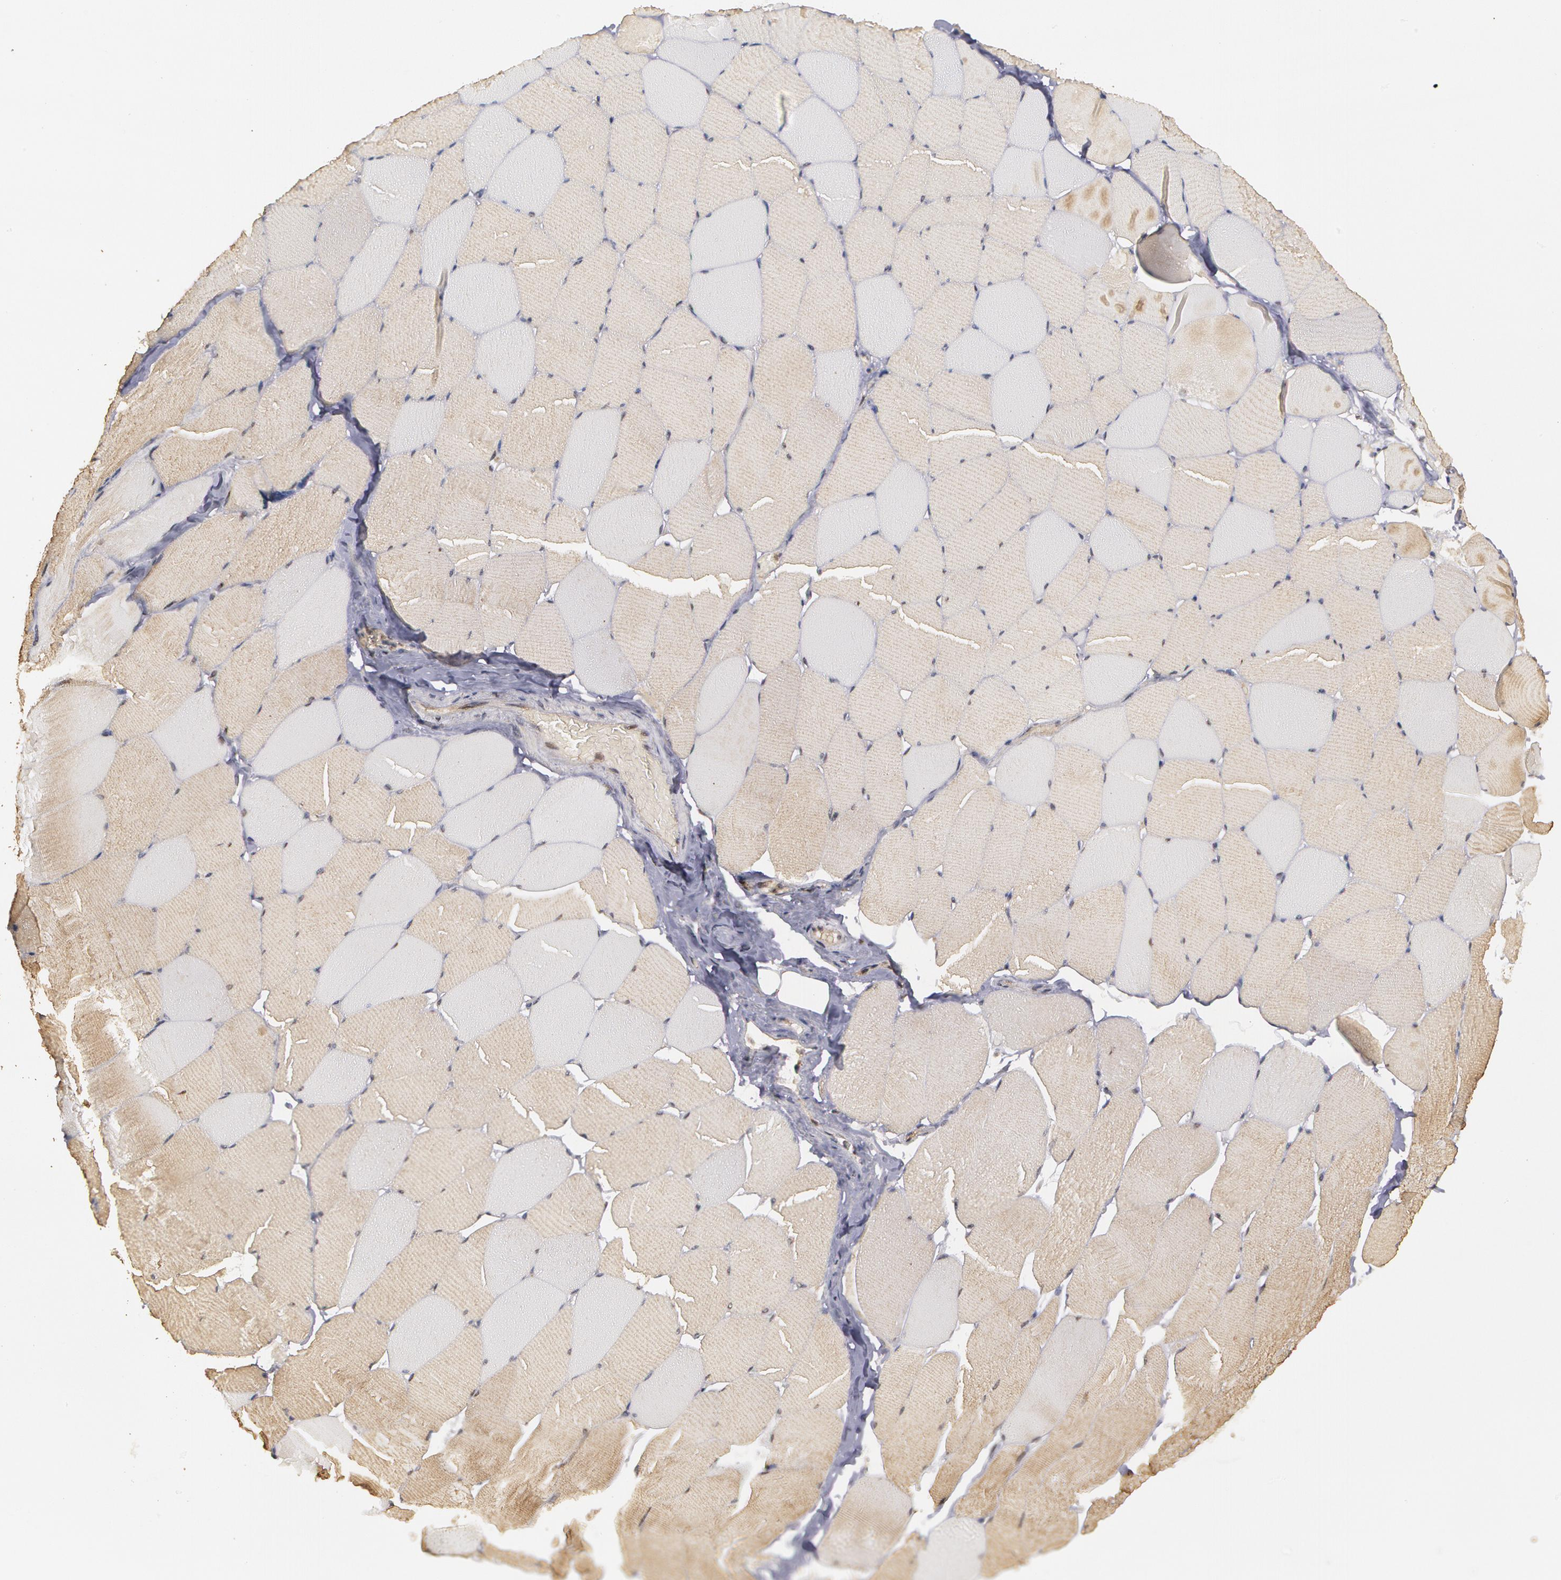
{"staining": {"intensity": "negative", "quantity": "none", "location": "none"}, "tissue": "skeletal muscle", "cell_type": "Myocytes", "image_type": "normal", "snomed": [{"axis": "morphology", "description": "Normal tissue, NOS"}, {"axis": "topography", "description": "Skeletal muscle"}, {"axis": "topography", "description": "Salivary gland"}], "caption": "This image is of normal skeletal muscle stained with immunohistochemistry (IHC) to label a protein in brown with the nuclei are counter-stained blue. There is no expression in myocytes.", "gene": "STX5", "patient": {"sex": "male", "age": 62}}